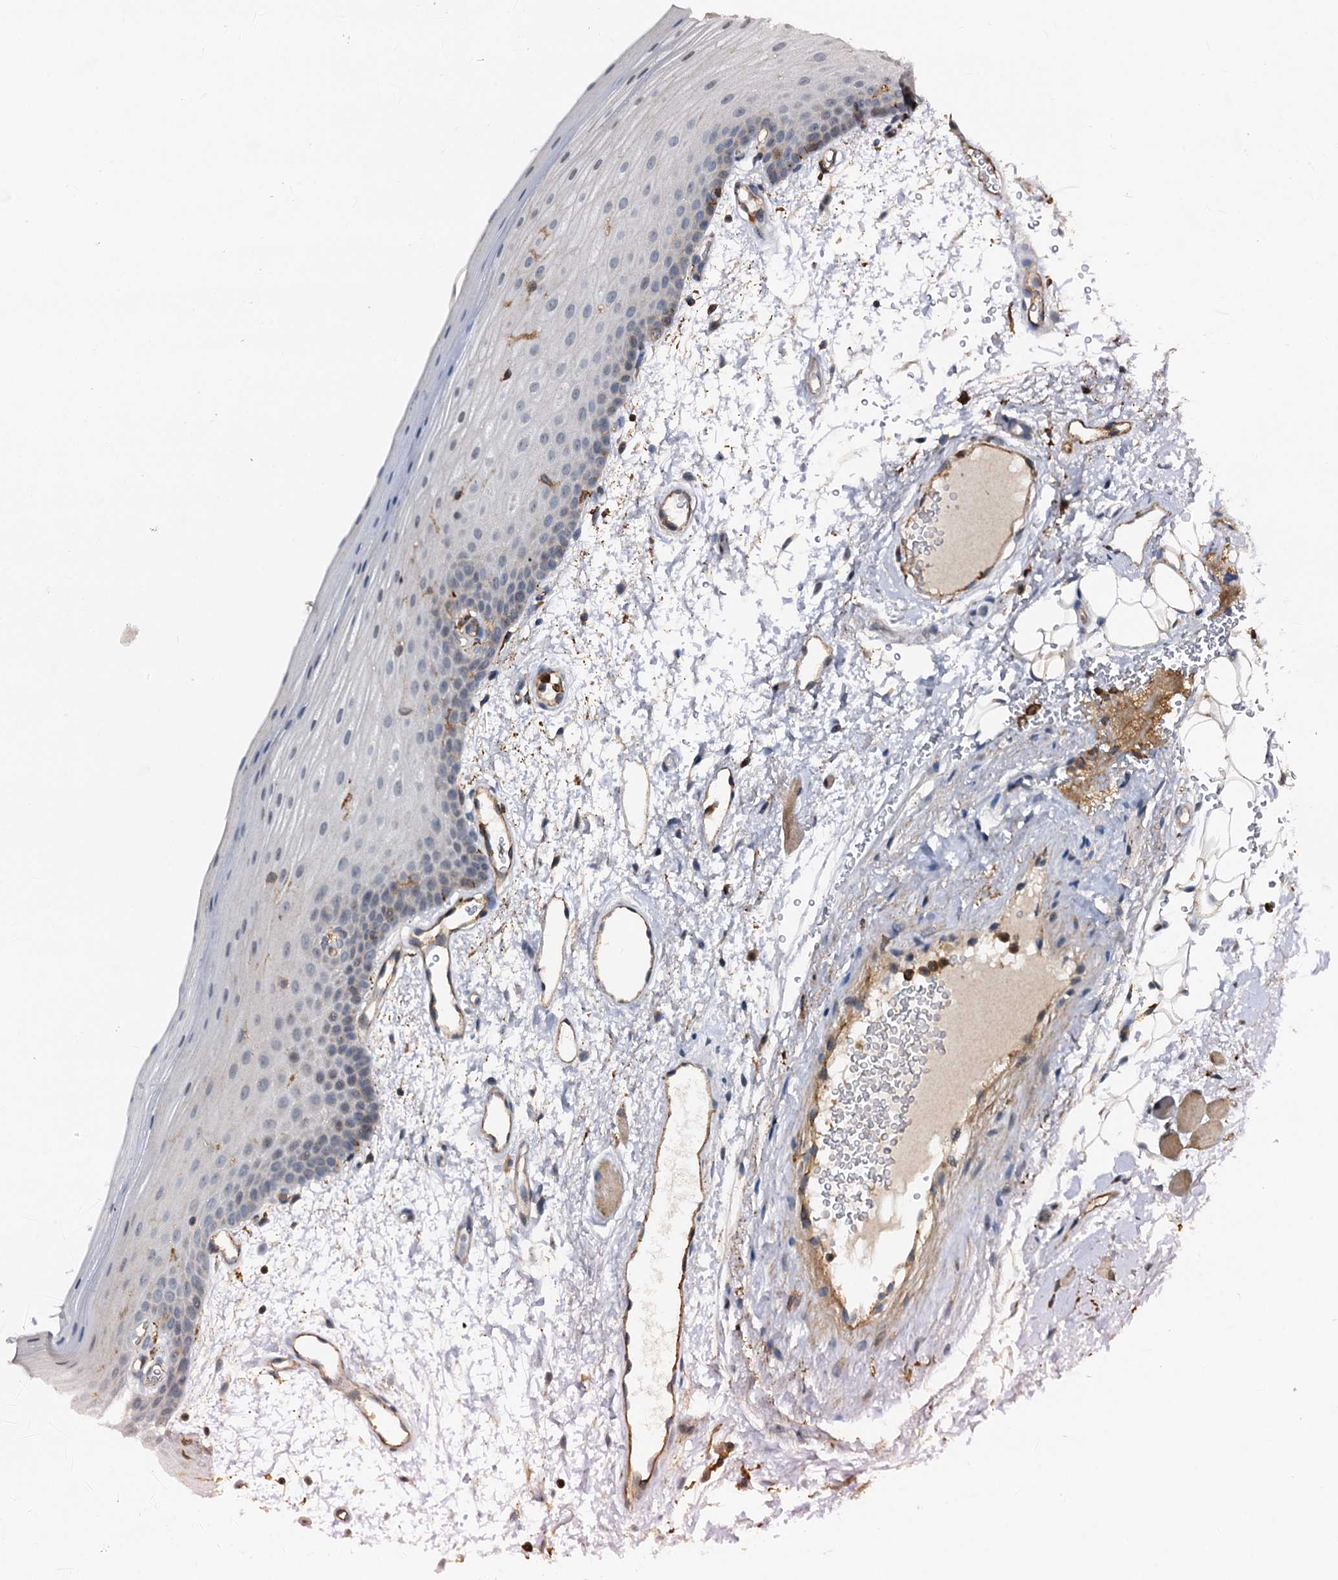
{"staining": {"intensity": "negative", "quantity": "none", "location": "none"}, "tissue": "oral mucosa", "cell_type": "Squamous epithelial cells", "image_type": "normal", "snomed": [{"axis": "morphology", "description": "Normal tissue, NOS"}, {"axis": "topography", "description": "Oral tissue"}], "caption": "Protein analysis of unremarkable oral mucosa demonstrates no significant expression in squamous epithelial cells. The staining was performed using DAB (3,3'-diaminobenzidine) to visualize the protein expression in brown, while the nuclei were stained in blue with hematoxylin (Magnification: 20x).", "gene": "PLEKHO2", "patient": {"sex": "male", "age": 68}}